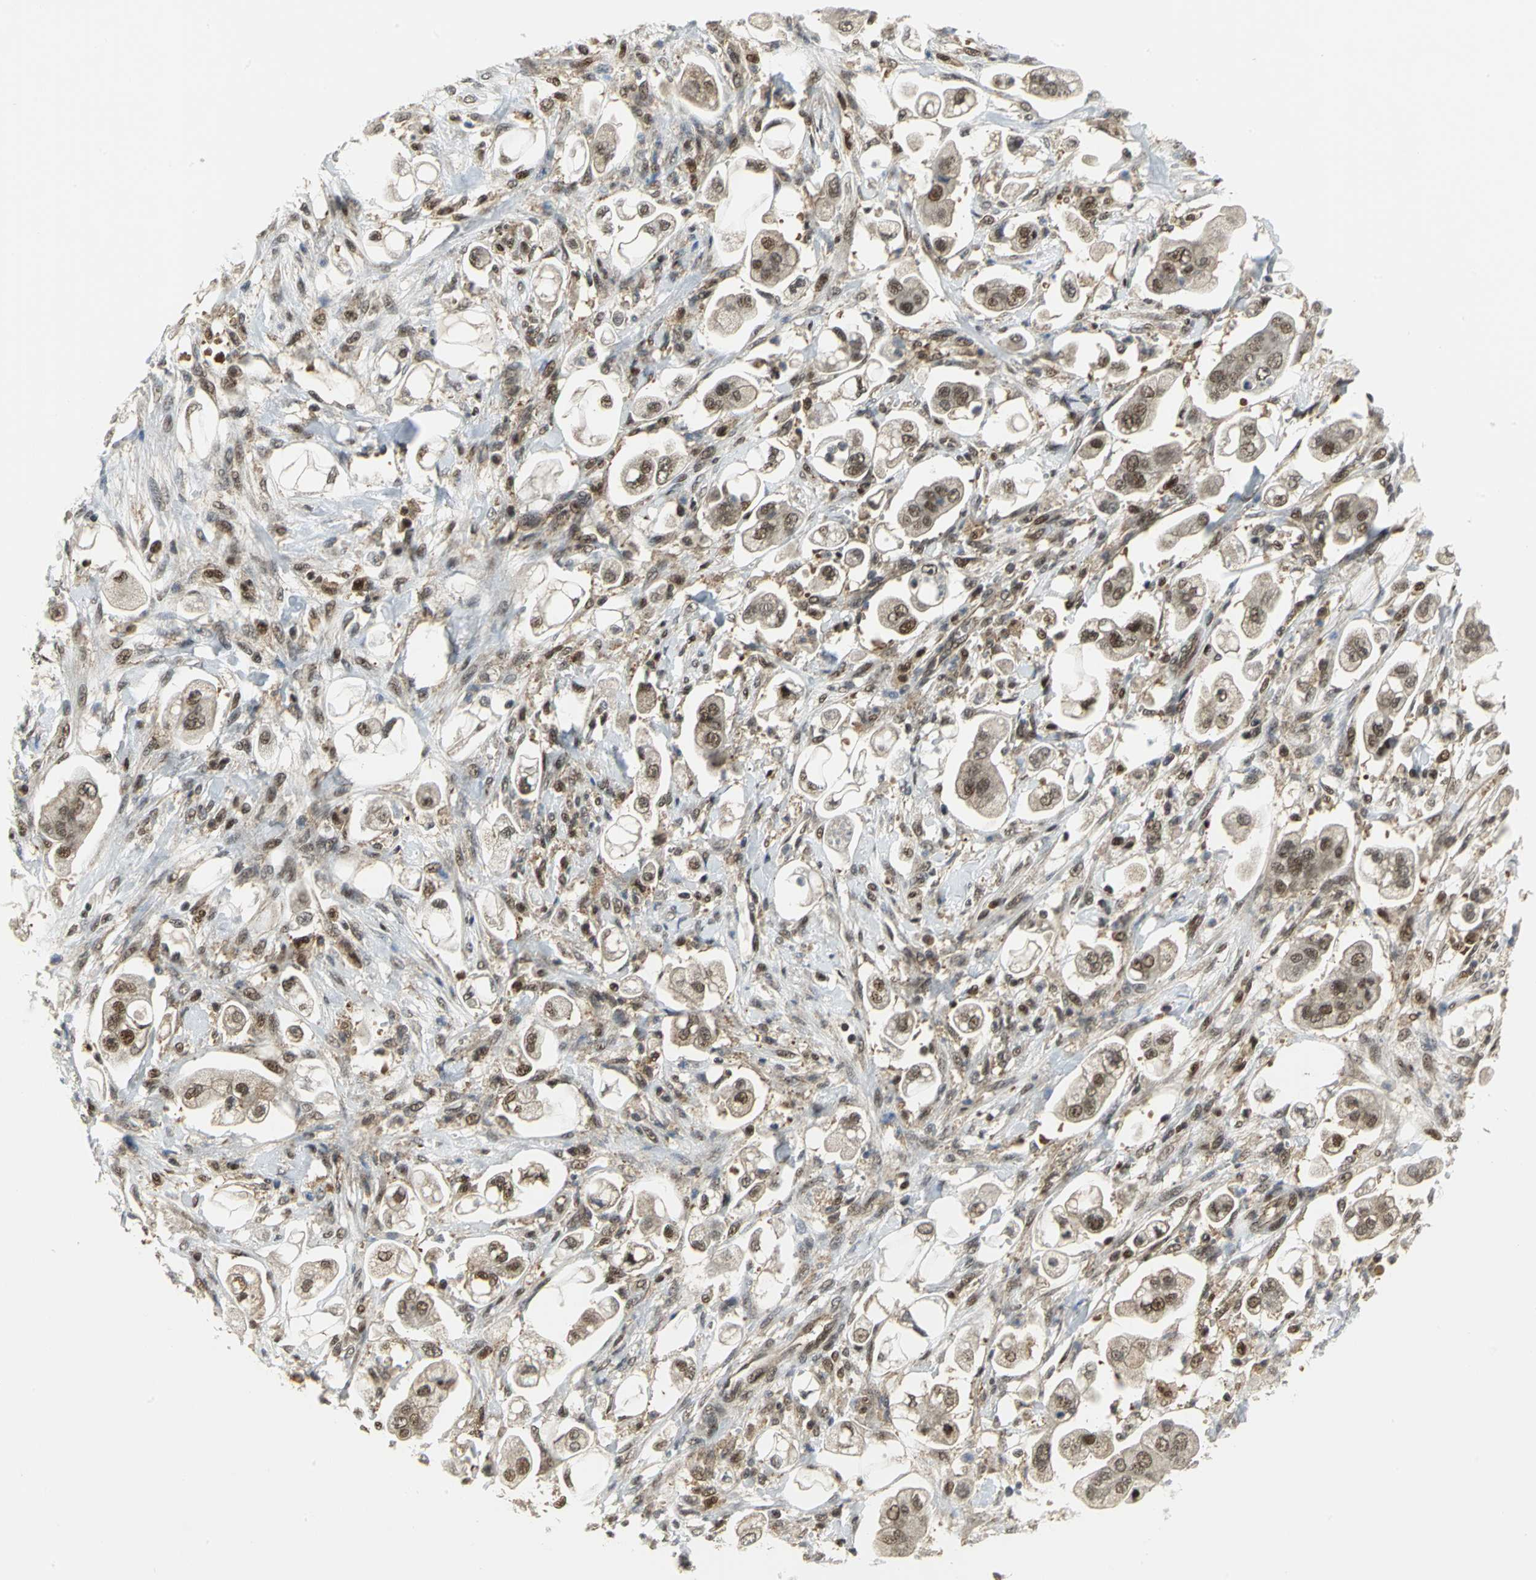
{"staining": {"intensity": "moderate", "quantity": "25%-75%", "location": "nuclear"}, "tissue": "stomach cancer", "cell_type": "Tumor cells", "image_type": "cancer", "snomed": [{"axis": "morphology", "description": "Adenocarcinoma, NOS"}, {"axis": "topography", "description": "Stomach"}], "caption": "Immunohistochemistry histopathology image of human stomach cancer stained for a protein (brown), which shows medium levels of moderate nuclear staining in approximately 25%-75% of tumor cells.", "gene": "PSMA4", "patient": {"sex": "male", "age": 62}}